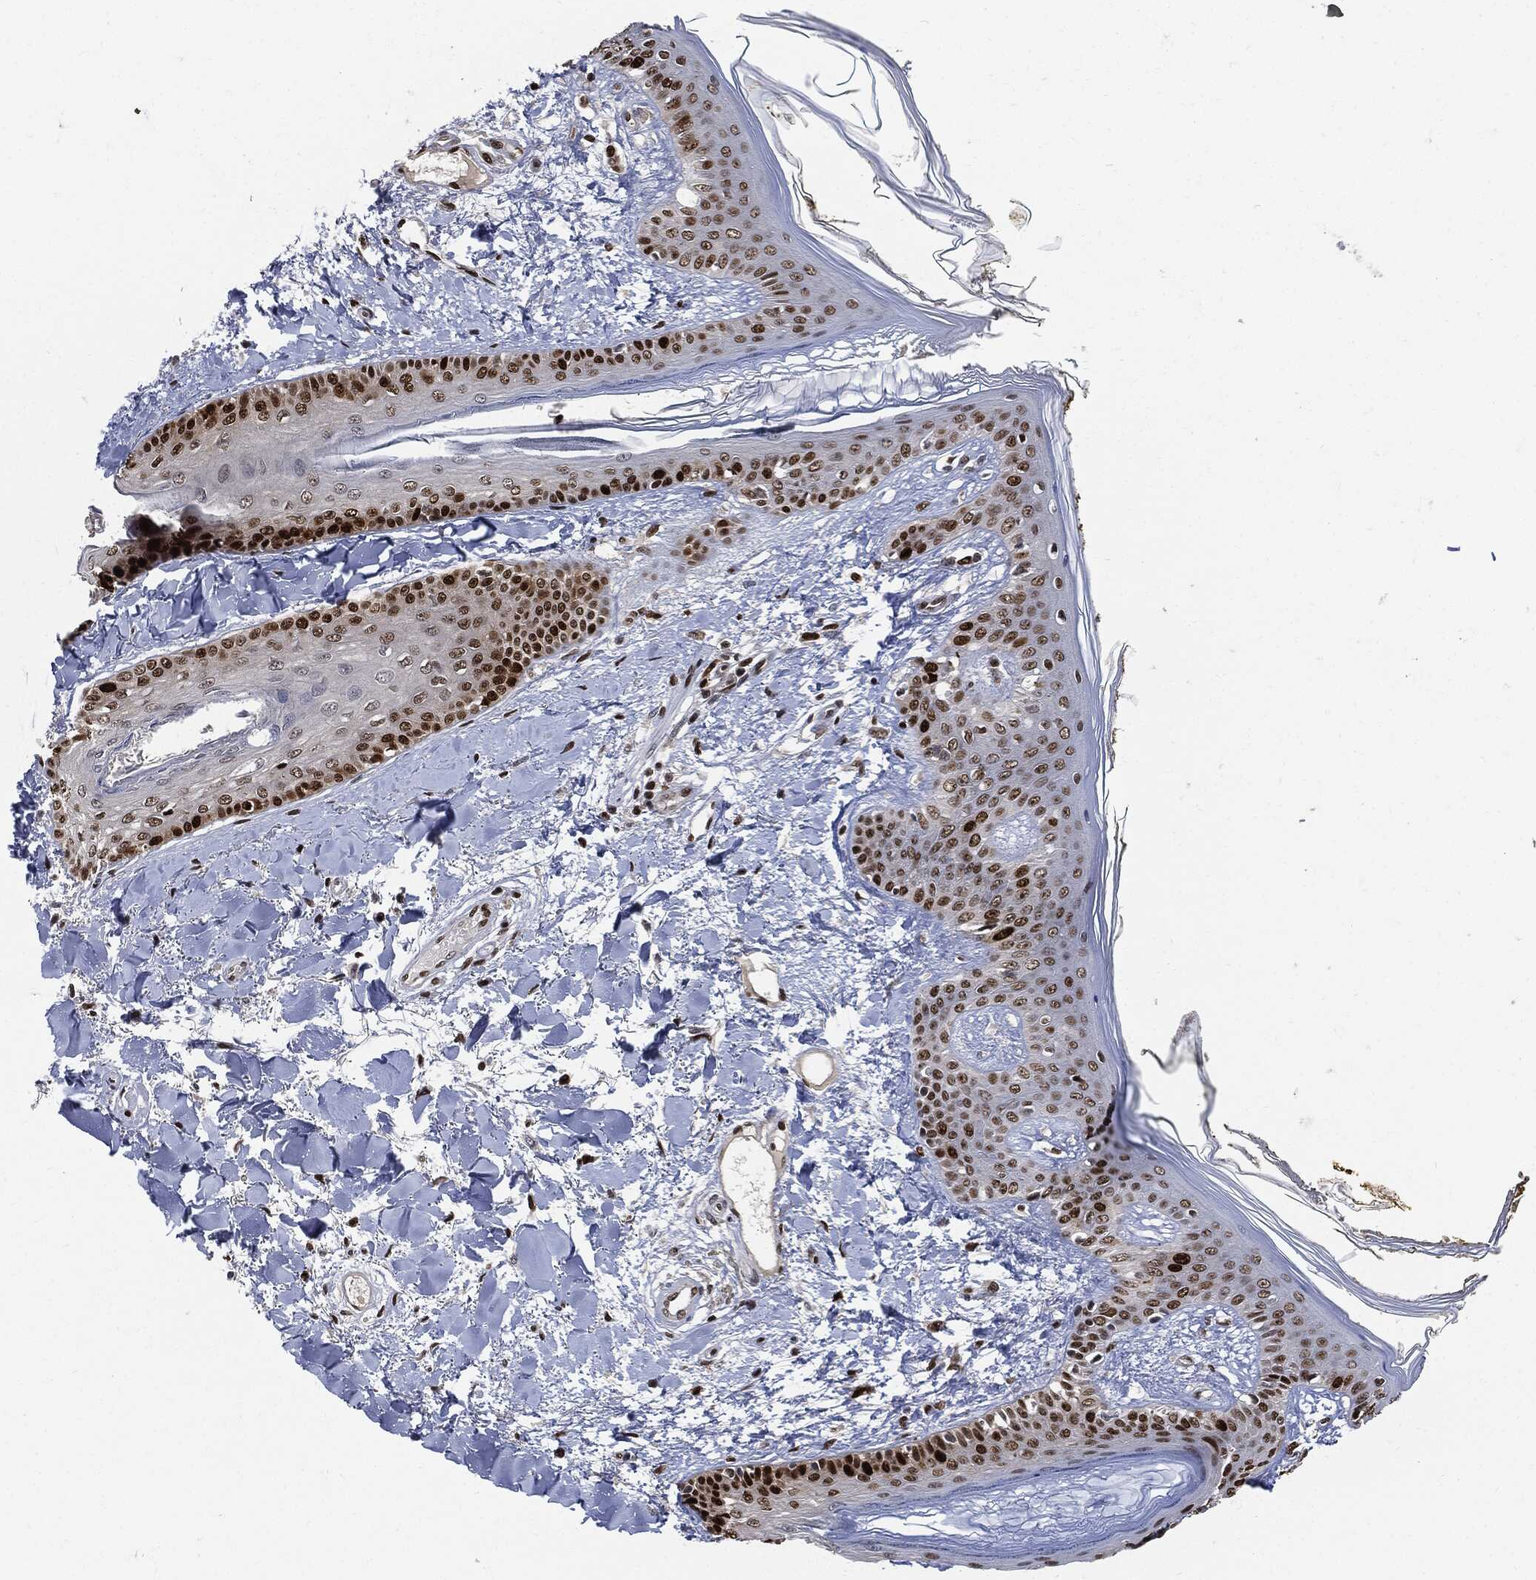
{"staining": {"intensity": "negative", "quantity": "none", "location": "none"}, "tissue": "skin", "cell_type": "Fibroblasts", "image_type": "normal", "snomed": [{"axis": "morphology", "description": "Normal tissue, NOS"}, {"axis": "morphology", "description": "Malignant melanoma, NOS"}, {"axis": "topography", "description": "Skin"}], "caption": "Immunohistochemistry image of benign human skin stained for a protein (brown), which reveals no positivity in fibroblasts.", "gene": "PCNA", "patient": {"sex": "female", "age": 34}}